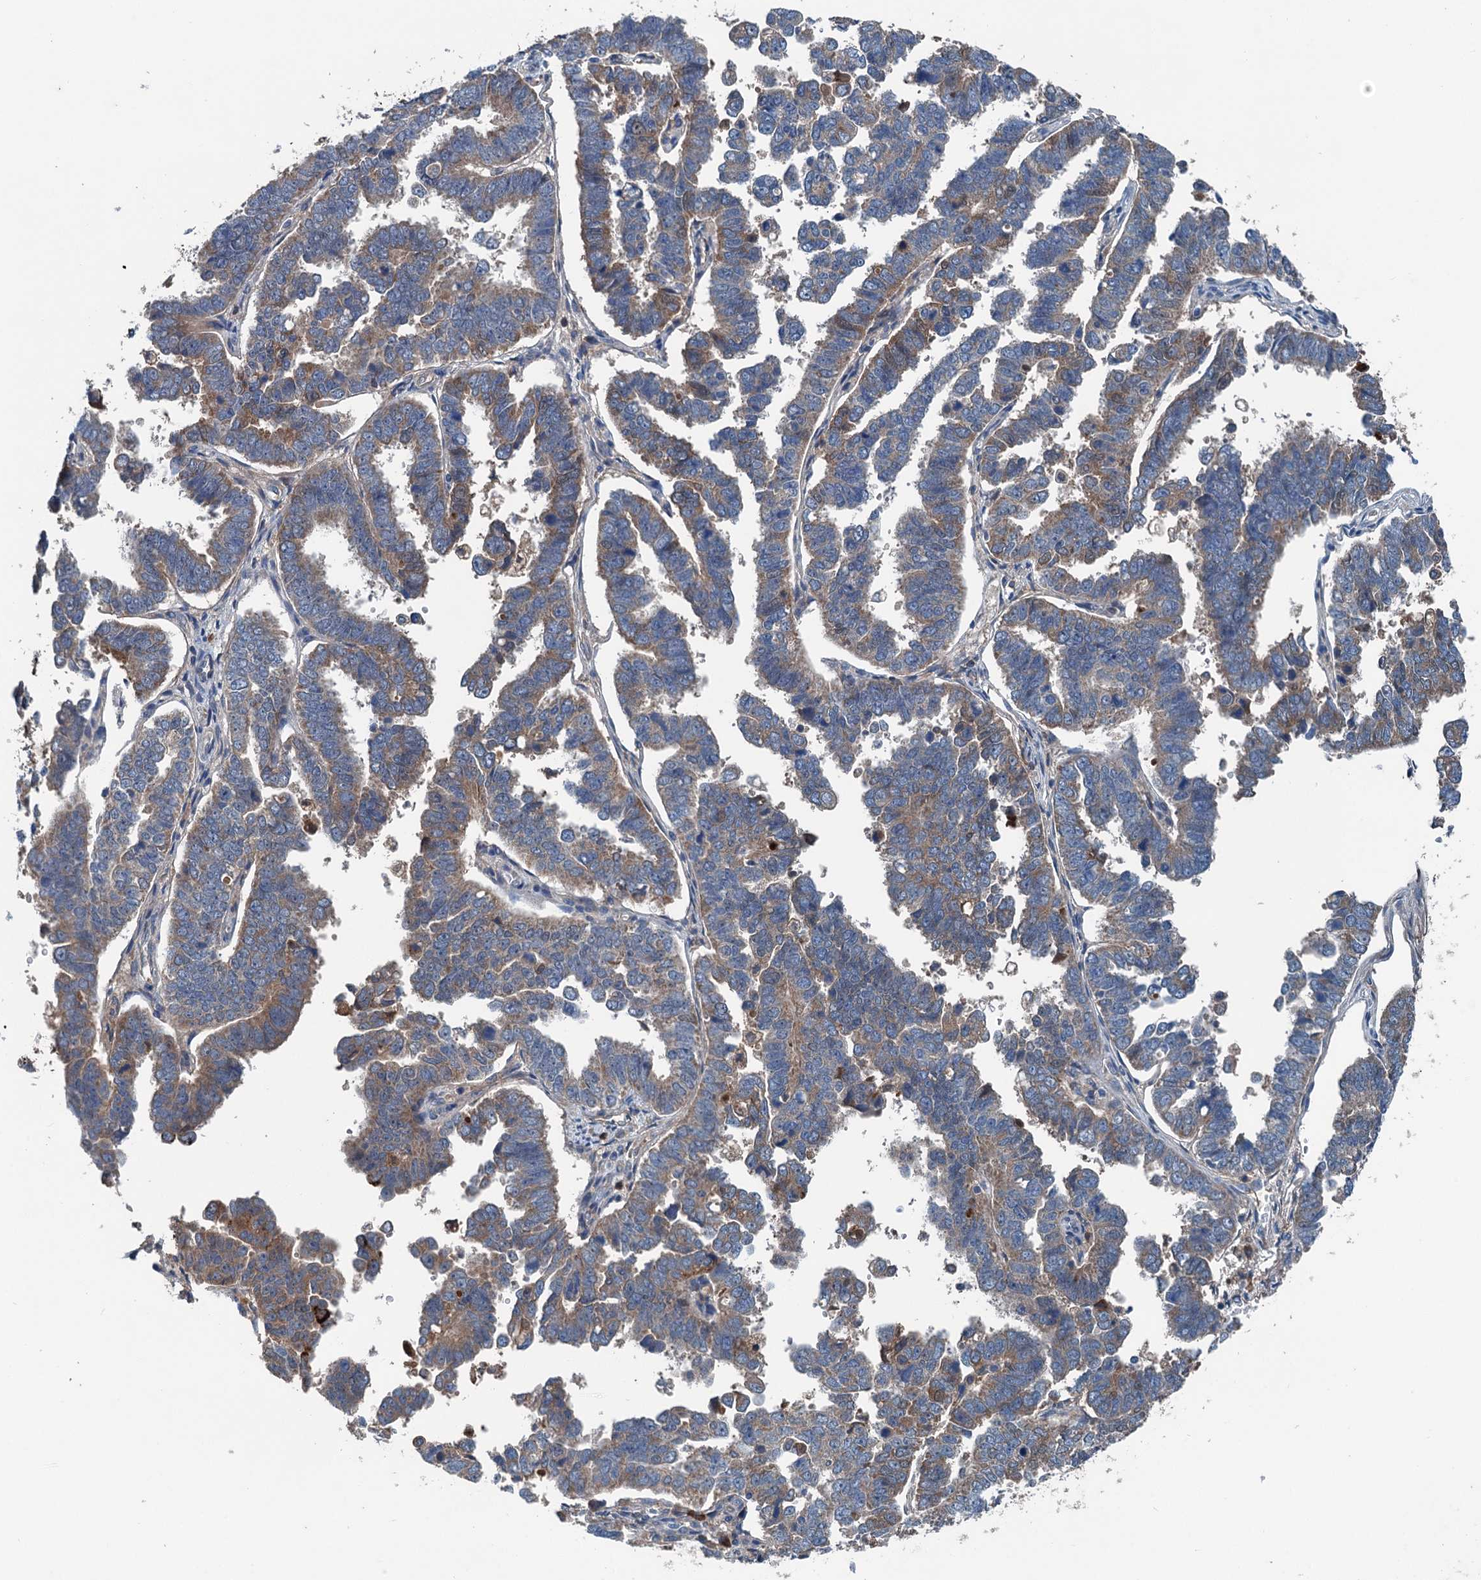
{"staining": {"intensity": "weak", "quantity": "25%-75%", "location": "cytoplasmic/membranous"}, "tissue": "endometrial cancer", "cell_type": "Tumor cells", "image_type": "cancer", "snomed": [{"axis": "morphology", "description": "Adenocarcinoma, NOS"}, {"axis": "topography", "description": "Endometrium"}], "caption": "Immunohistochemistry (IHC) photomicrograph of neoplastic tissue: endometrial adenocarcinoma stained using immunohistochemistry reveals low levels of weak protein expression localized specifically in the cytoplasmic/membranous of tumor cells, appearing as a cytoplasmic/membranous brown color.", "gene": "PDSS1", "patient": {"sex": "female", "age": 75}}